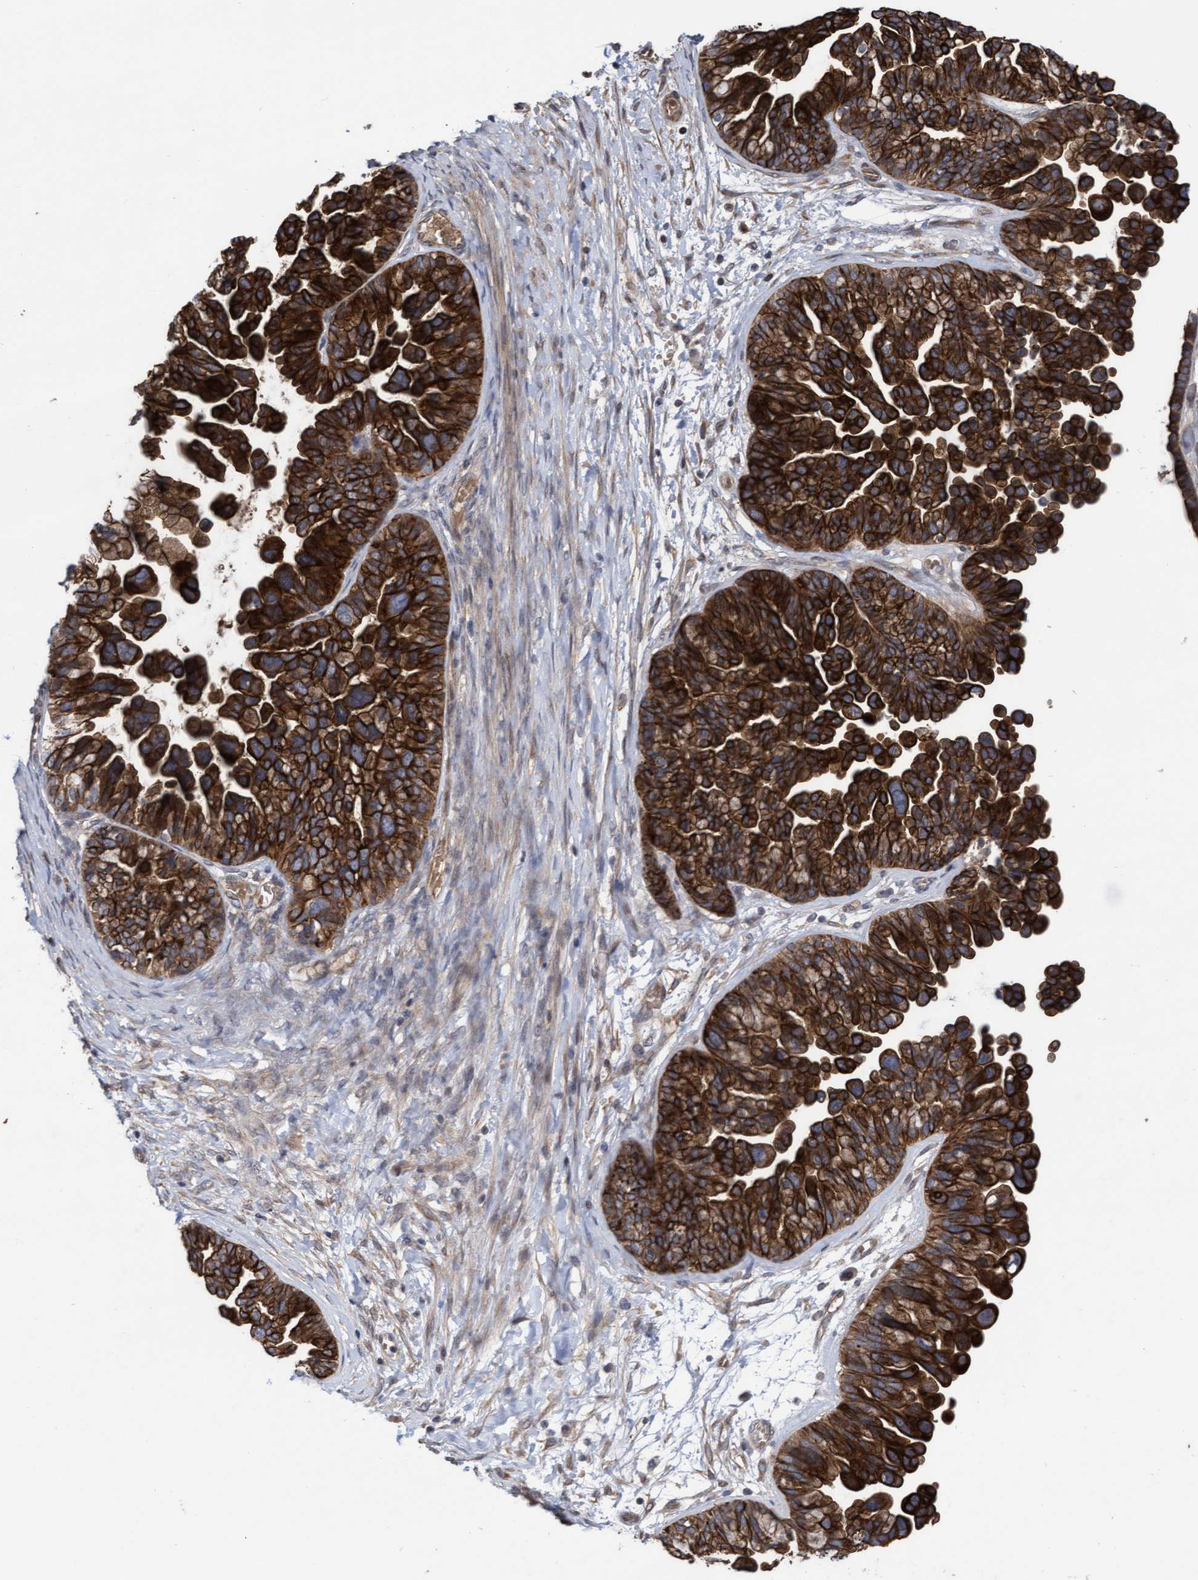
{"staining": {"intensity": "strong", "quantity": ">75%", "location": "cytoplasmic/membranous"}, "tissue": "ovarian cancer", "cell_type": "Tumor cells", "image_type": "cancer", "snomed": [{"axis": "morphology", "description": "Cystadenocarcinoma, serous, NOS"}, {"axis": "topography", "description": "Ovary"}], "caption": "The image shows a brown stain indicating the presence of a protein in the cytoplasmic/membranous of tumor cells in ovarian cancer (serous cystadenocarcinoma).", "gene": "COBL", "patient": {"sex": "female", "age": 56}}